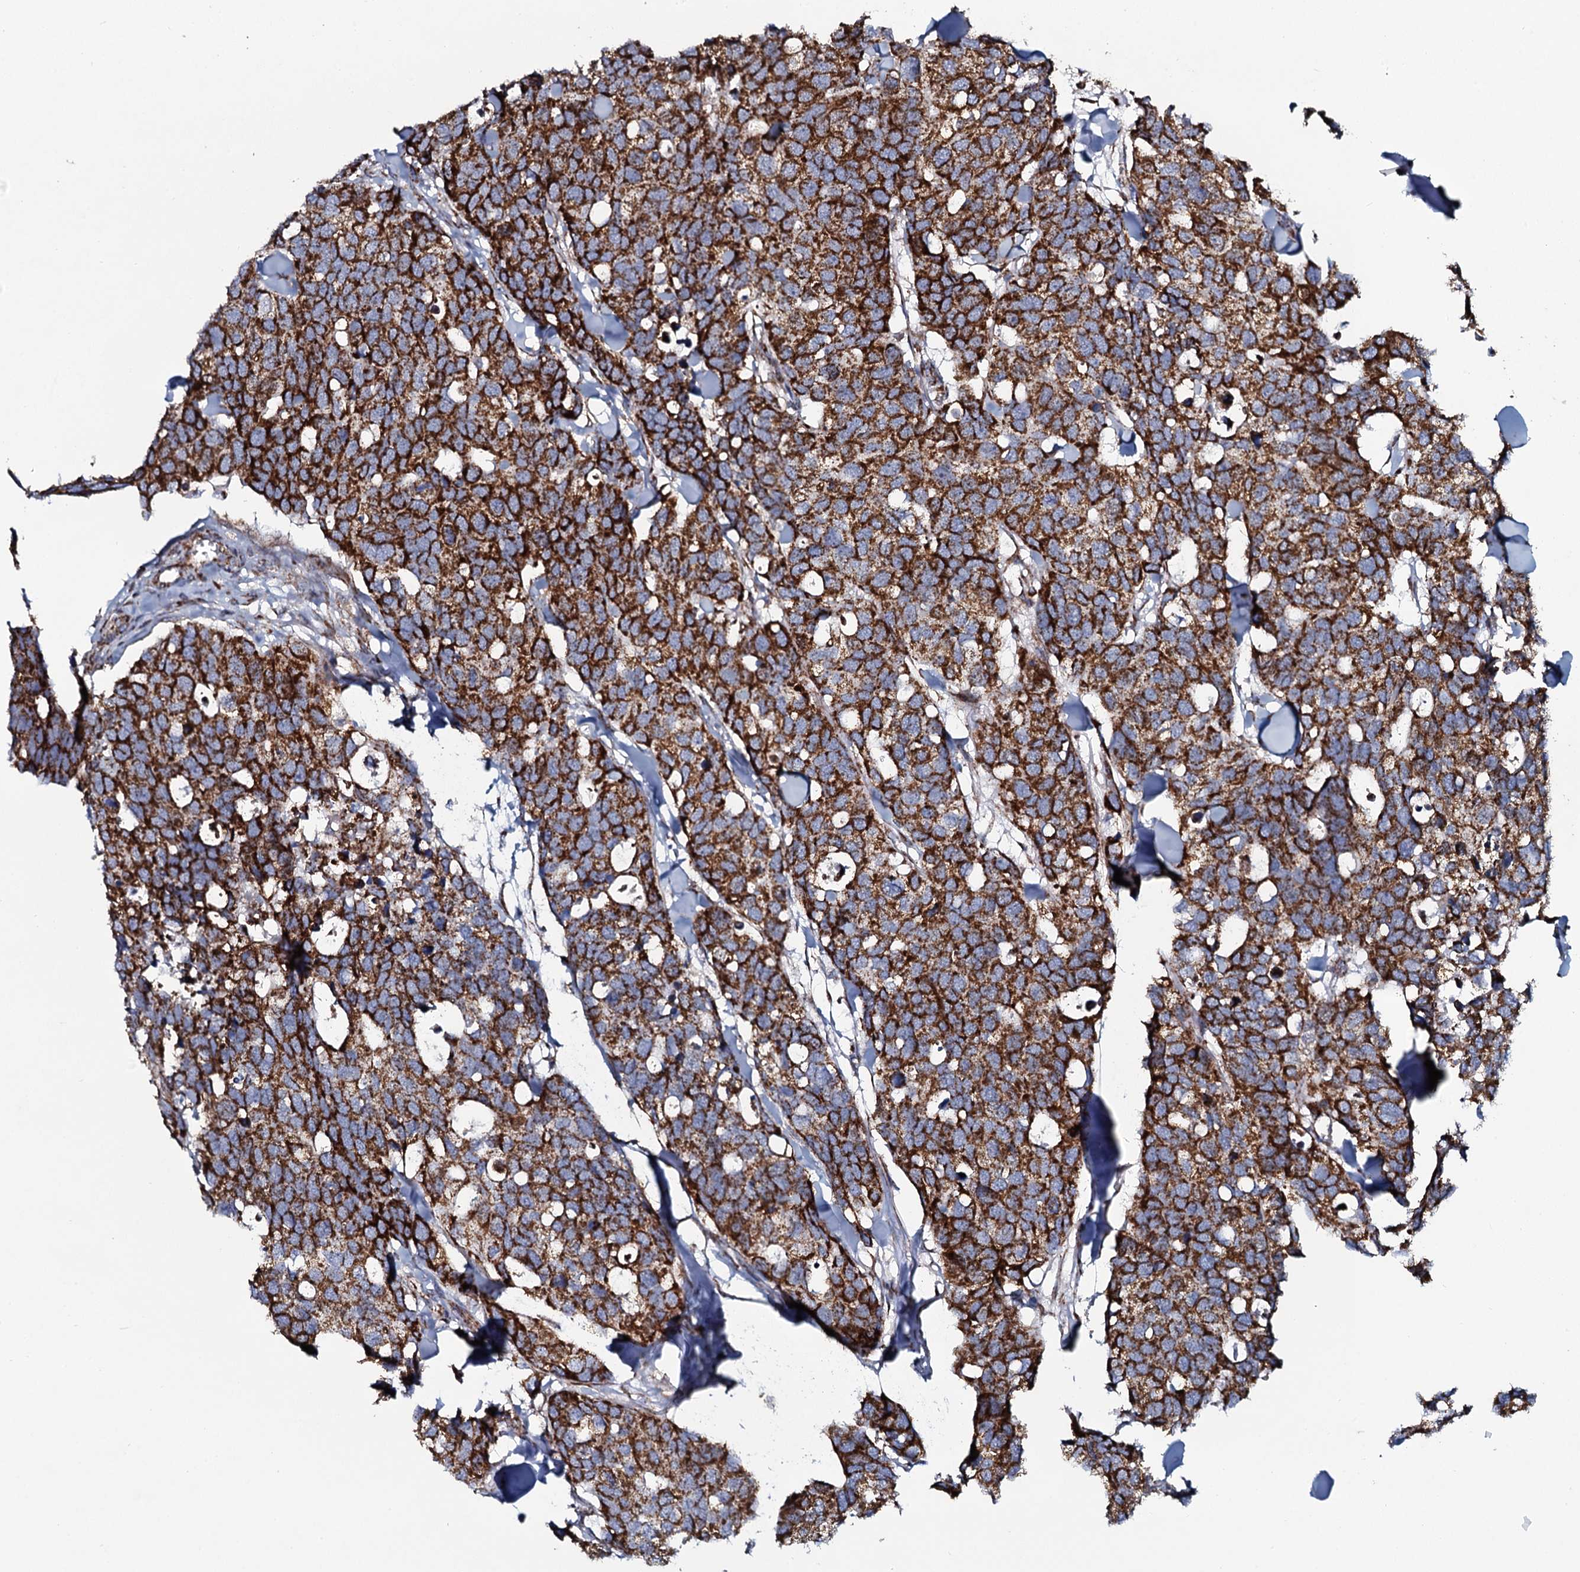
{"staining": {"intensity": "strong", "quantity": ">75%", "location": "cytoplasmic/membranous"}, "tissue": "breast cancer", "cell_type": "Tumor cells", "image_type": "cancer", "snomed": [{"axis": "morphology", "description": "Duct carcinoma"}, {"axis": "topography", "description": "Breast"}], "caption": "Brown immunohistochemical staining in human breast cancer (invasive ductal carcinoma) demonstrates strong cytoplasmic/membranous positivity in approximately >75% of tumor cells.", "gene": "EVC2", "patient": {"sex": "female", "age": 83}}